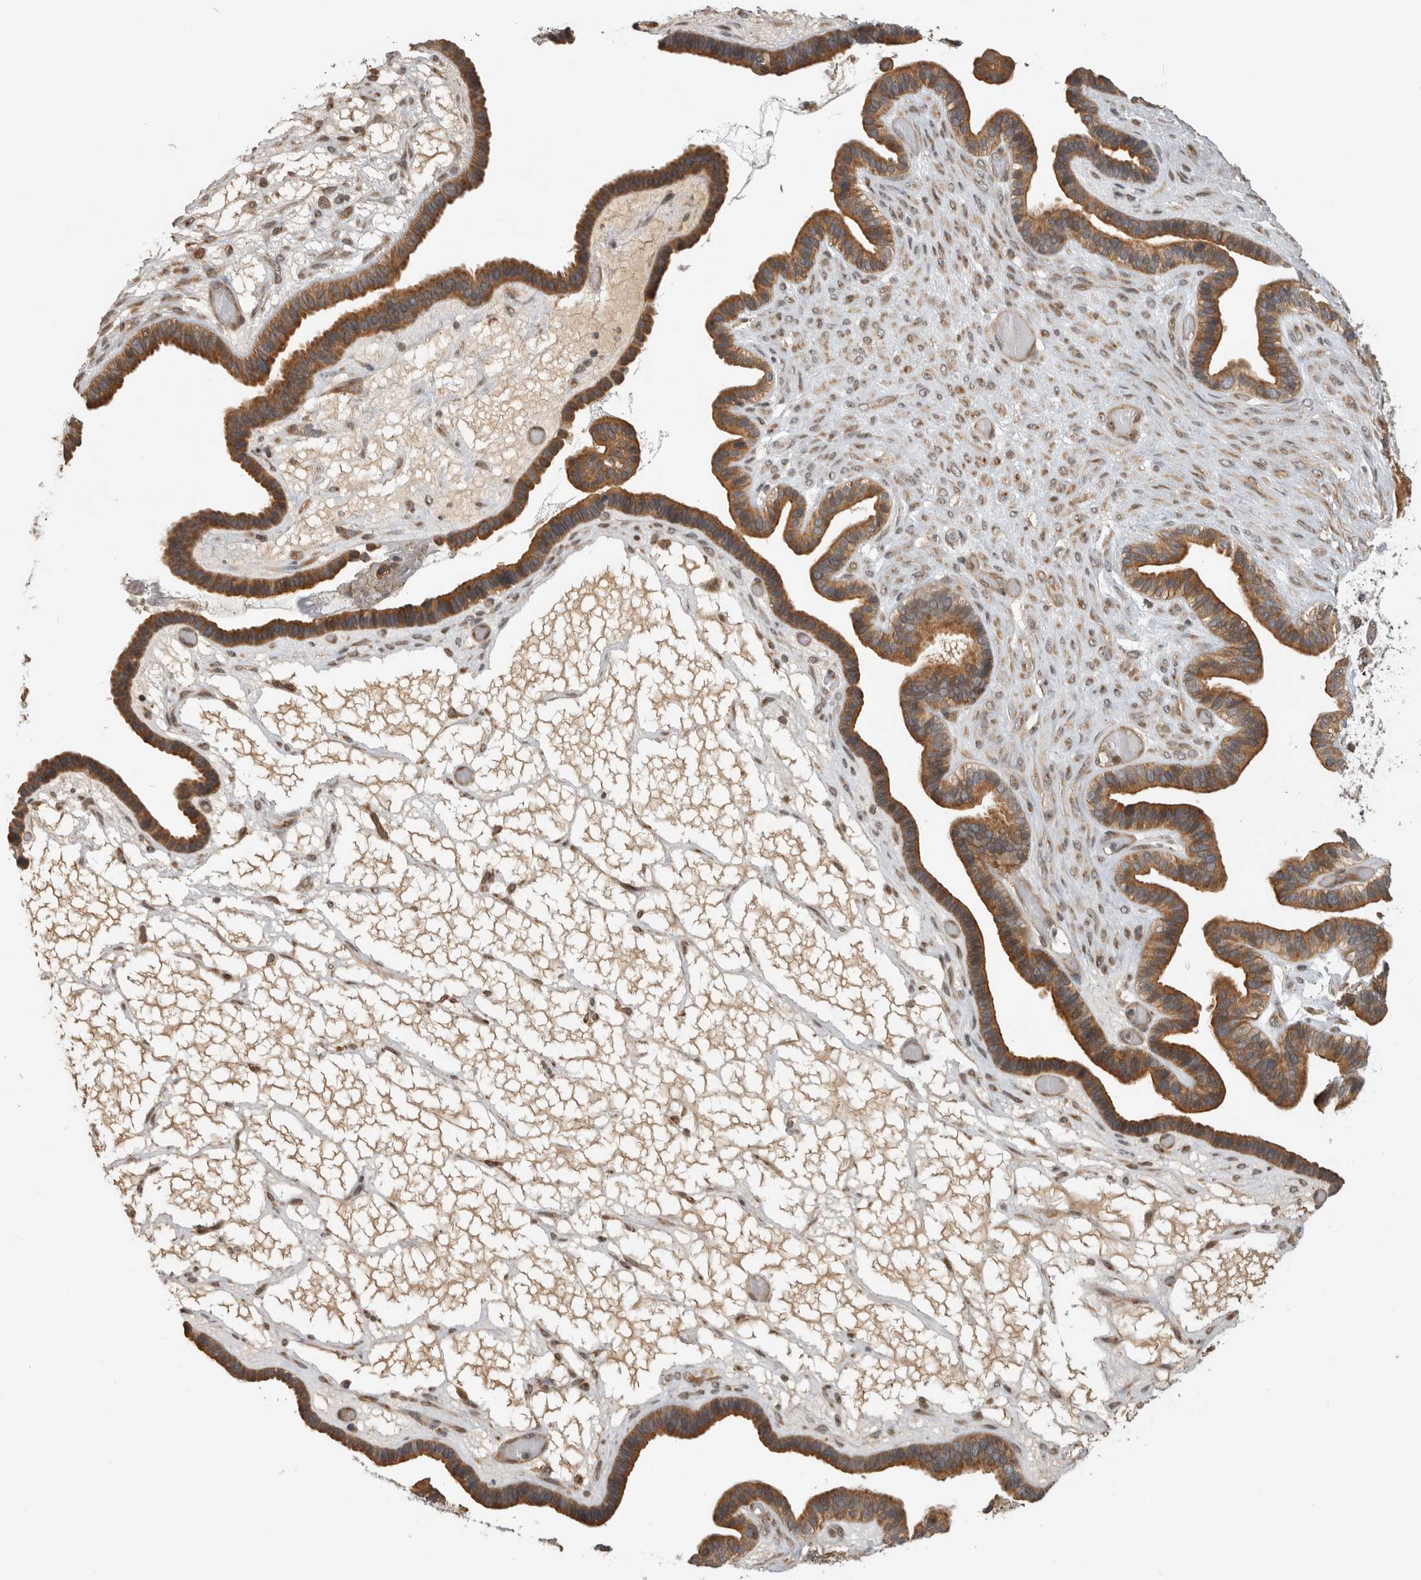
{"staining": {"intensity": "strong", "quantity": ">75%", "location": "cytoplasmic/membranous"}, "tissue": "ovarian cancer", "cell_type": "Tumor cells", "image_type": "cancer", "snomed": [{"axis": "morphology", "description": "Cystadenocarcinoma, serous, NOS"}, {"axis": "topography", "description": "Ovary"}], "caption": "IHC of human ovarian cancer demonstrates high levels of strong cytoplasmic/membranous expression in approximately >75% of tumor cells. (IHC, brightfield microscopy, high magnification).", "gene": "CUEDC1", "patient": {"sex": "female", "age": 56}}